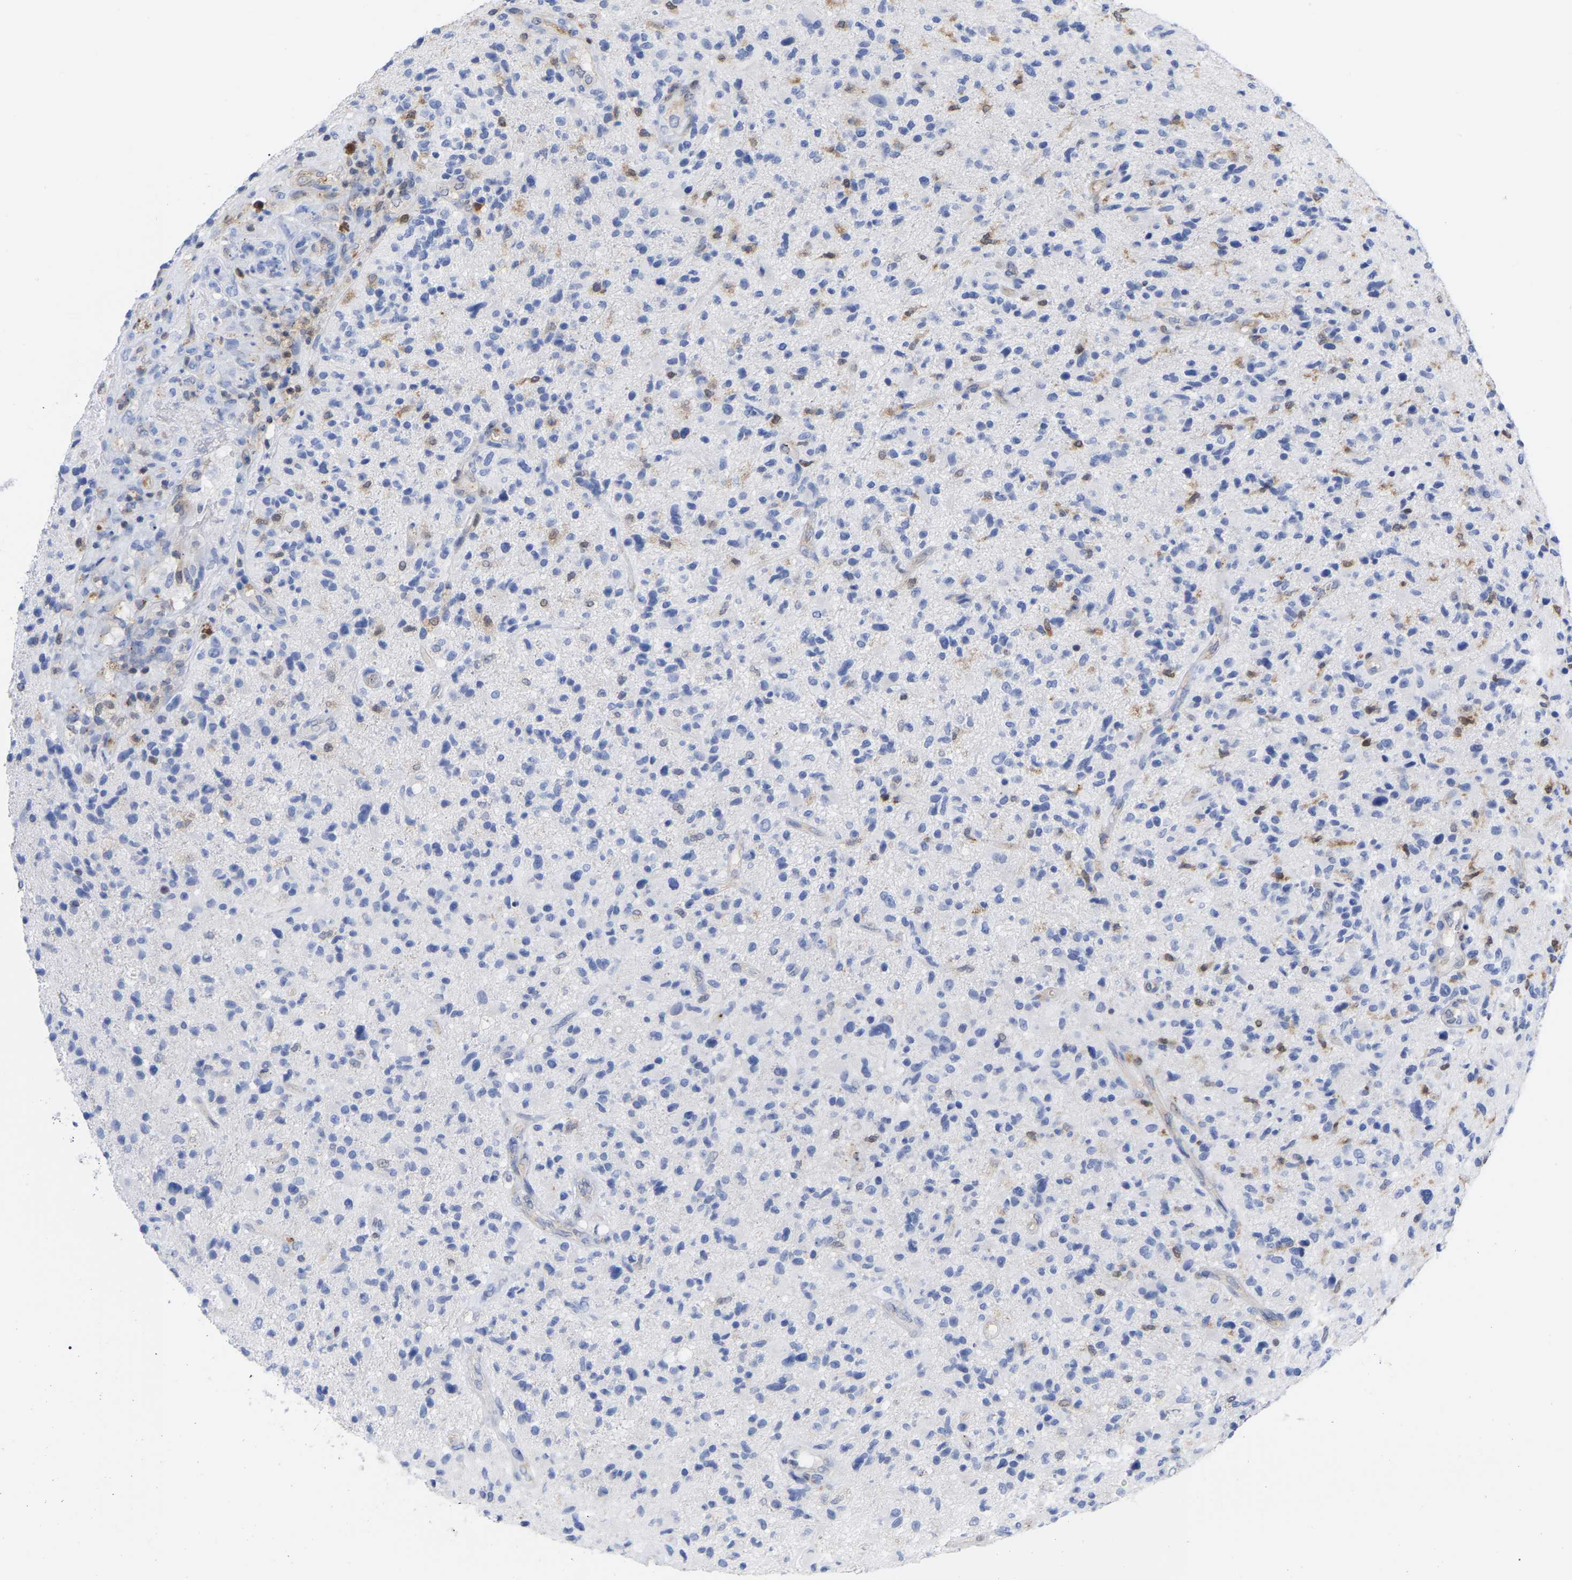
{"staining": {"intensity": "negative", "quantity": "none", "location": "none"}, "tissue": "glioma", "cell_type": "Tumor cells", "image_type": "cancer", "snomed": [{"axis": "morphology", "description": "Glioma, malignant, High grade"}, {"axis": "topography", "description": "Brain"}], "caption": "Photomicrograph shows no protein positivity in tumor cells of high-grade glioma (malignant) tissue.", "gene": "GIMAP4", "patient": {"sex": "male", "age": 72}}